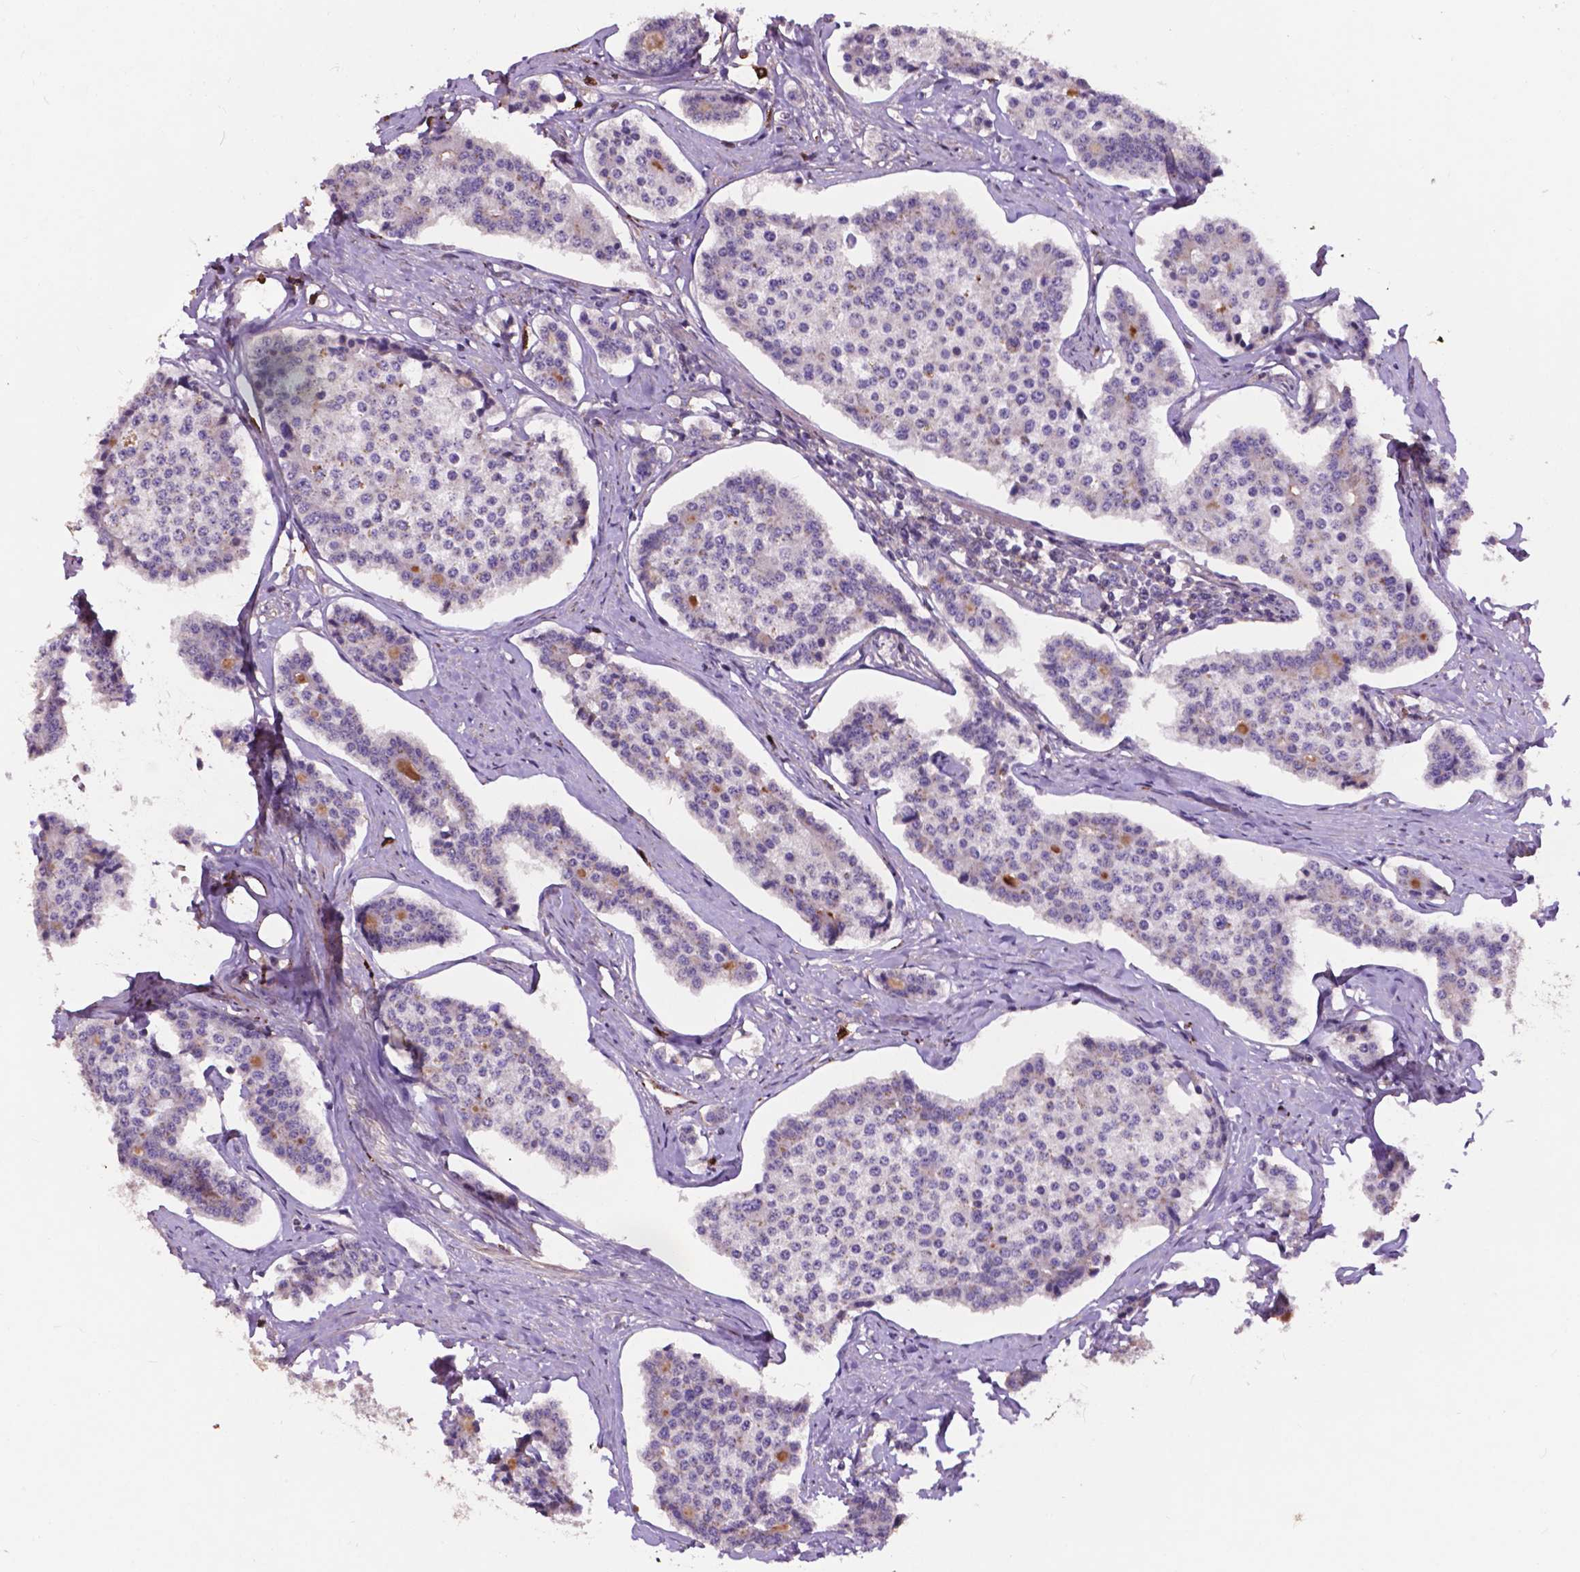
{"staining": {"intensity": "negative", "quantity": "none", "location": "none"}, "tissue": "carcinoid", "cell_type": "Tumor cells", "image_type": "cancer", "snomed": [{"axis": "morphology", "description": "Carcinoid, malignant, NOS"}, {"axis": "topography", "description": "Small intestine"}], "caption": "The histopathology image exhibits no staining of tumor cells in carcinoid (malignant).", "gene": "PLSCR1", "patient": {"sex": "female", "age": 65}}